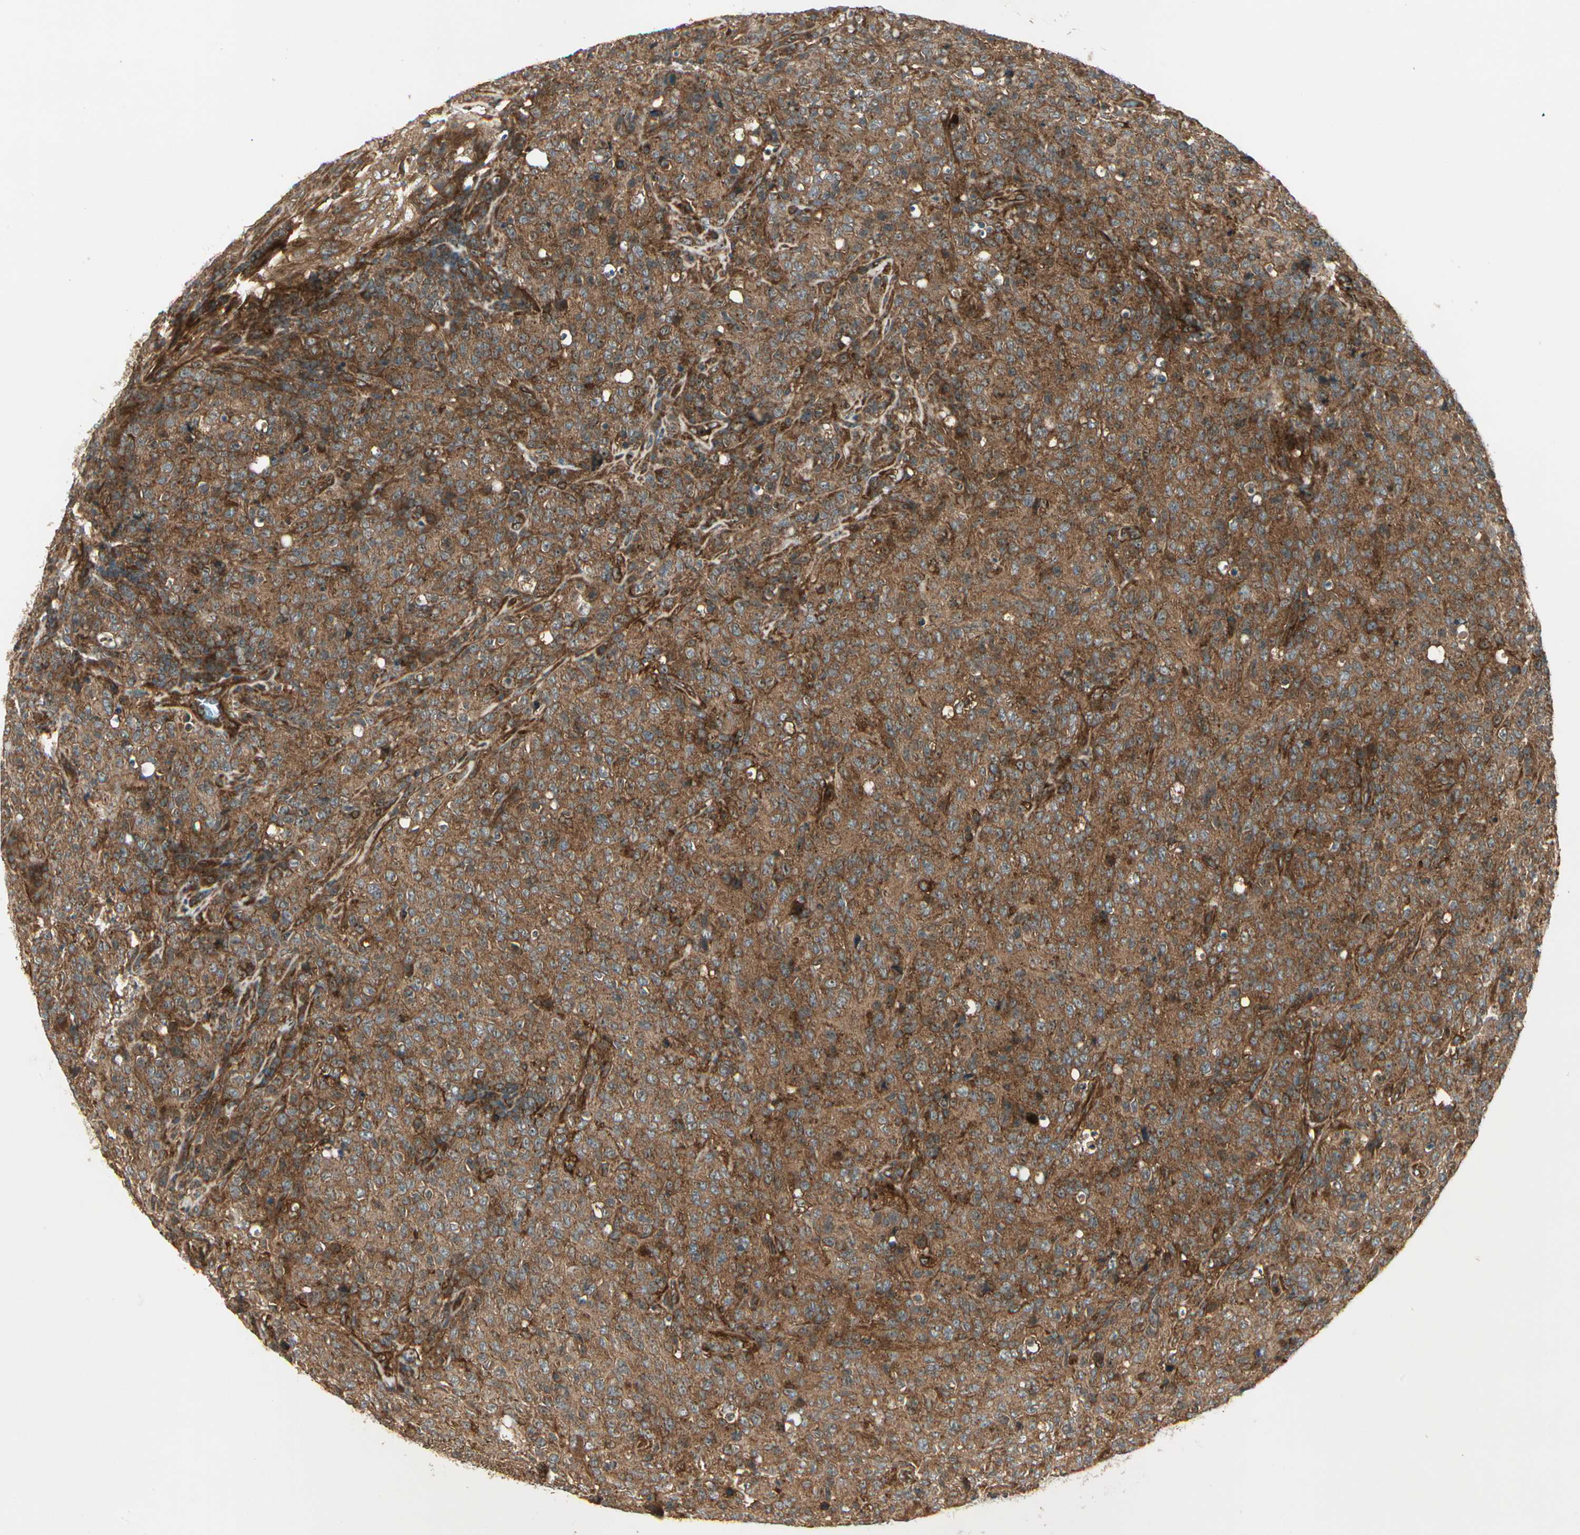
{"staining": {"intensity": "strong", "quantity": ">75%", "location": "cytoplasmic/membranous"}, "tissue": "lymphoma", "cell_type": "Tumor cells", "image_type": "cancer", "snomed": [{"axis": "morphology", "description": "Malignant lymphoma, non-Hodgkin's type, High grade"}, {"axis": "topography", "description": "Tonsil"}], "caption": "IHC histopathology image of neoplastic tissue: high-grade malignant lymphoma, non-Hodgkin's type stained using IHC shows high levels of strong protein expression localized specifically in the cytoplasmic/membranous of tumor cells, appearing as a cytoplasmic/membranous brown color.", "gene": "FKBP15", "patient": {"sex": "female", "age": 36}}